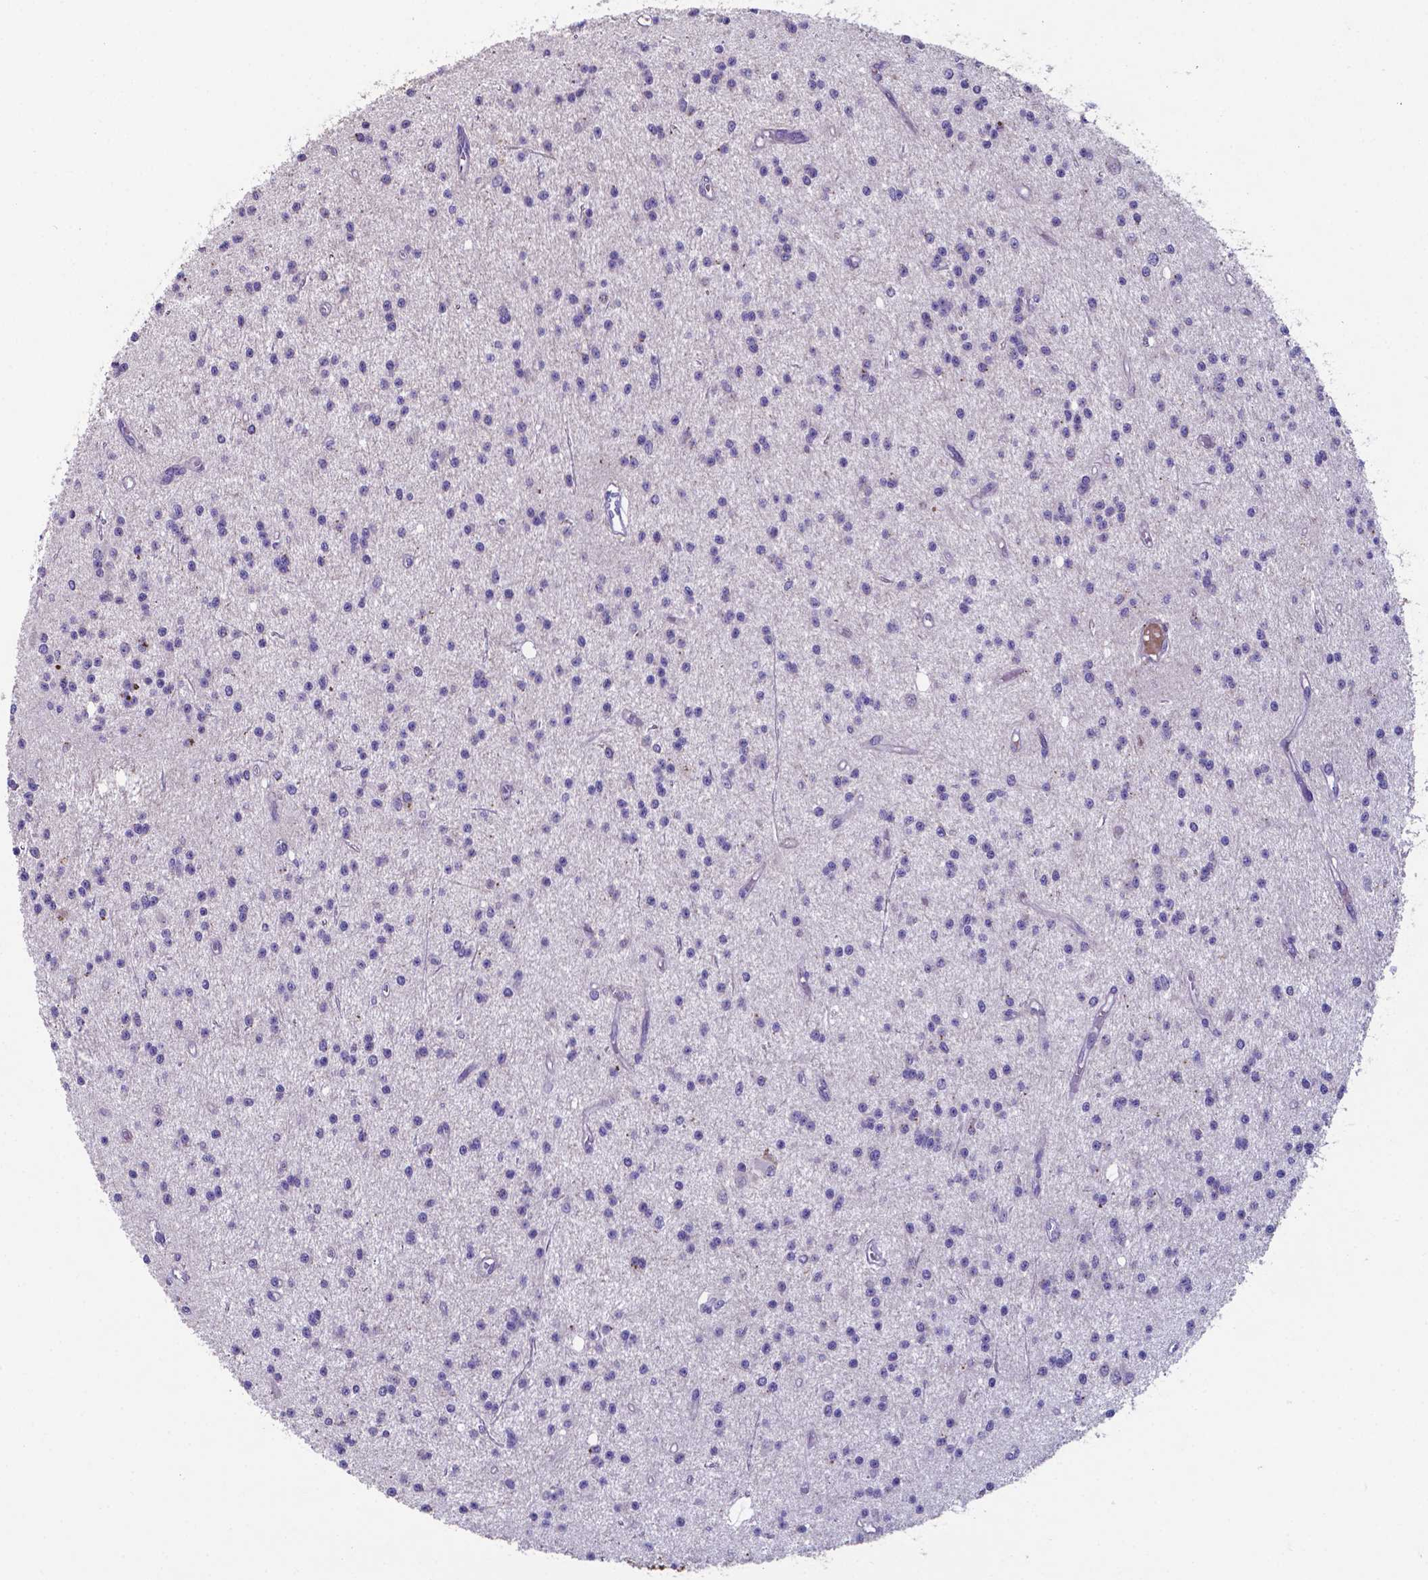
{"staining": {"intensity": "negative", "quantity": "none", "location": "none"}, "tissue": "glioma", "cell_type": "Tumor cells", "image_type": "cancer", "snomed": [{"axis": "morphology", "description": "Glioma, malignant, Low grade"}, {"axis": "topography", "description": "Brain"}], "caption": "Immunohistochemical staining of malignant glioma (low-grade) shows no significant staining in tumor cells.", "gene": "TYRO3", "patient": {"sex": "male", "age": 27}}